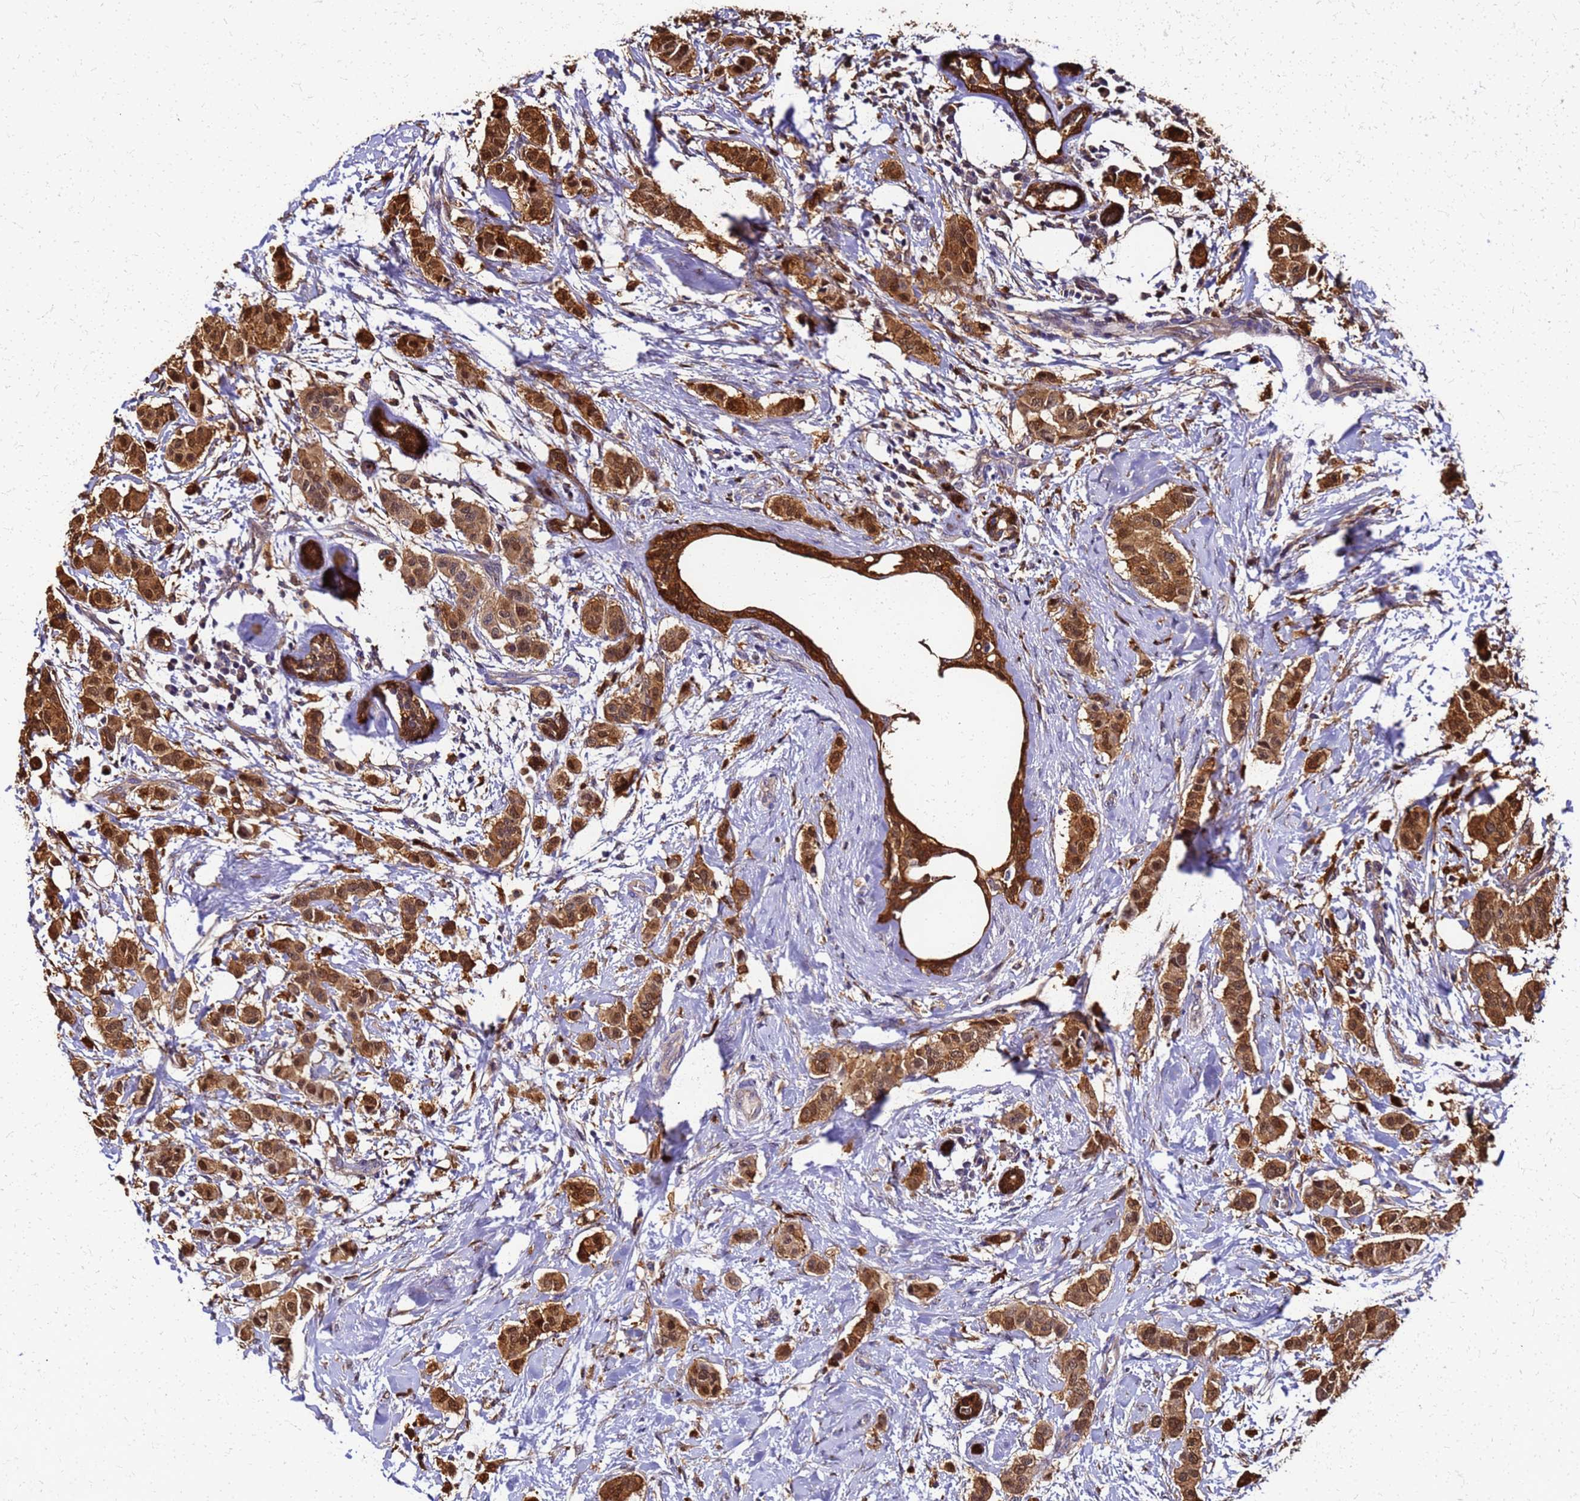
{"staining": {"intensity": "strong", "quantity": ">75%", "location": "cytoplasmic/membranous,nuclear"}, "tissue": "breast cancer", "cell_type": "Tumor cells", "image_type": "cancer", "snomed": [{"axis": "morphology", "description": "Duct carcinoma"}, {"axis": "topography", "description": "Breast"}], "caption": "A high-resolution photomicrograph shows IHC staining of breast infiltrating ductal carcinoma, which reveals strong cytoplasmic/membranous and nuclear expression in about >75% of tumor cells.", "gene": "S100A11", "patient": {"sex": "female", "age": 40}}